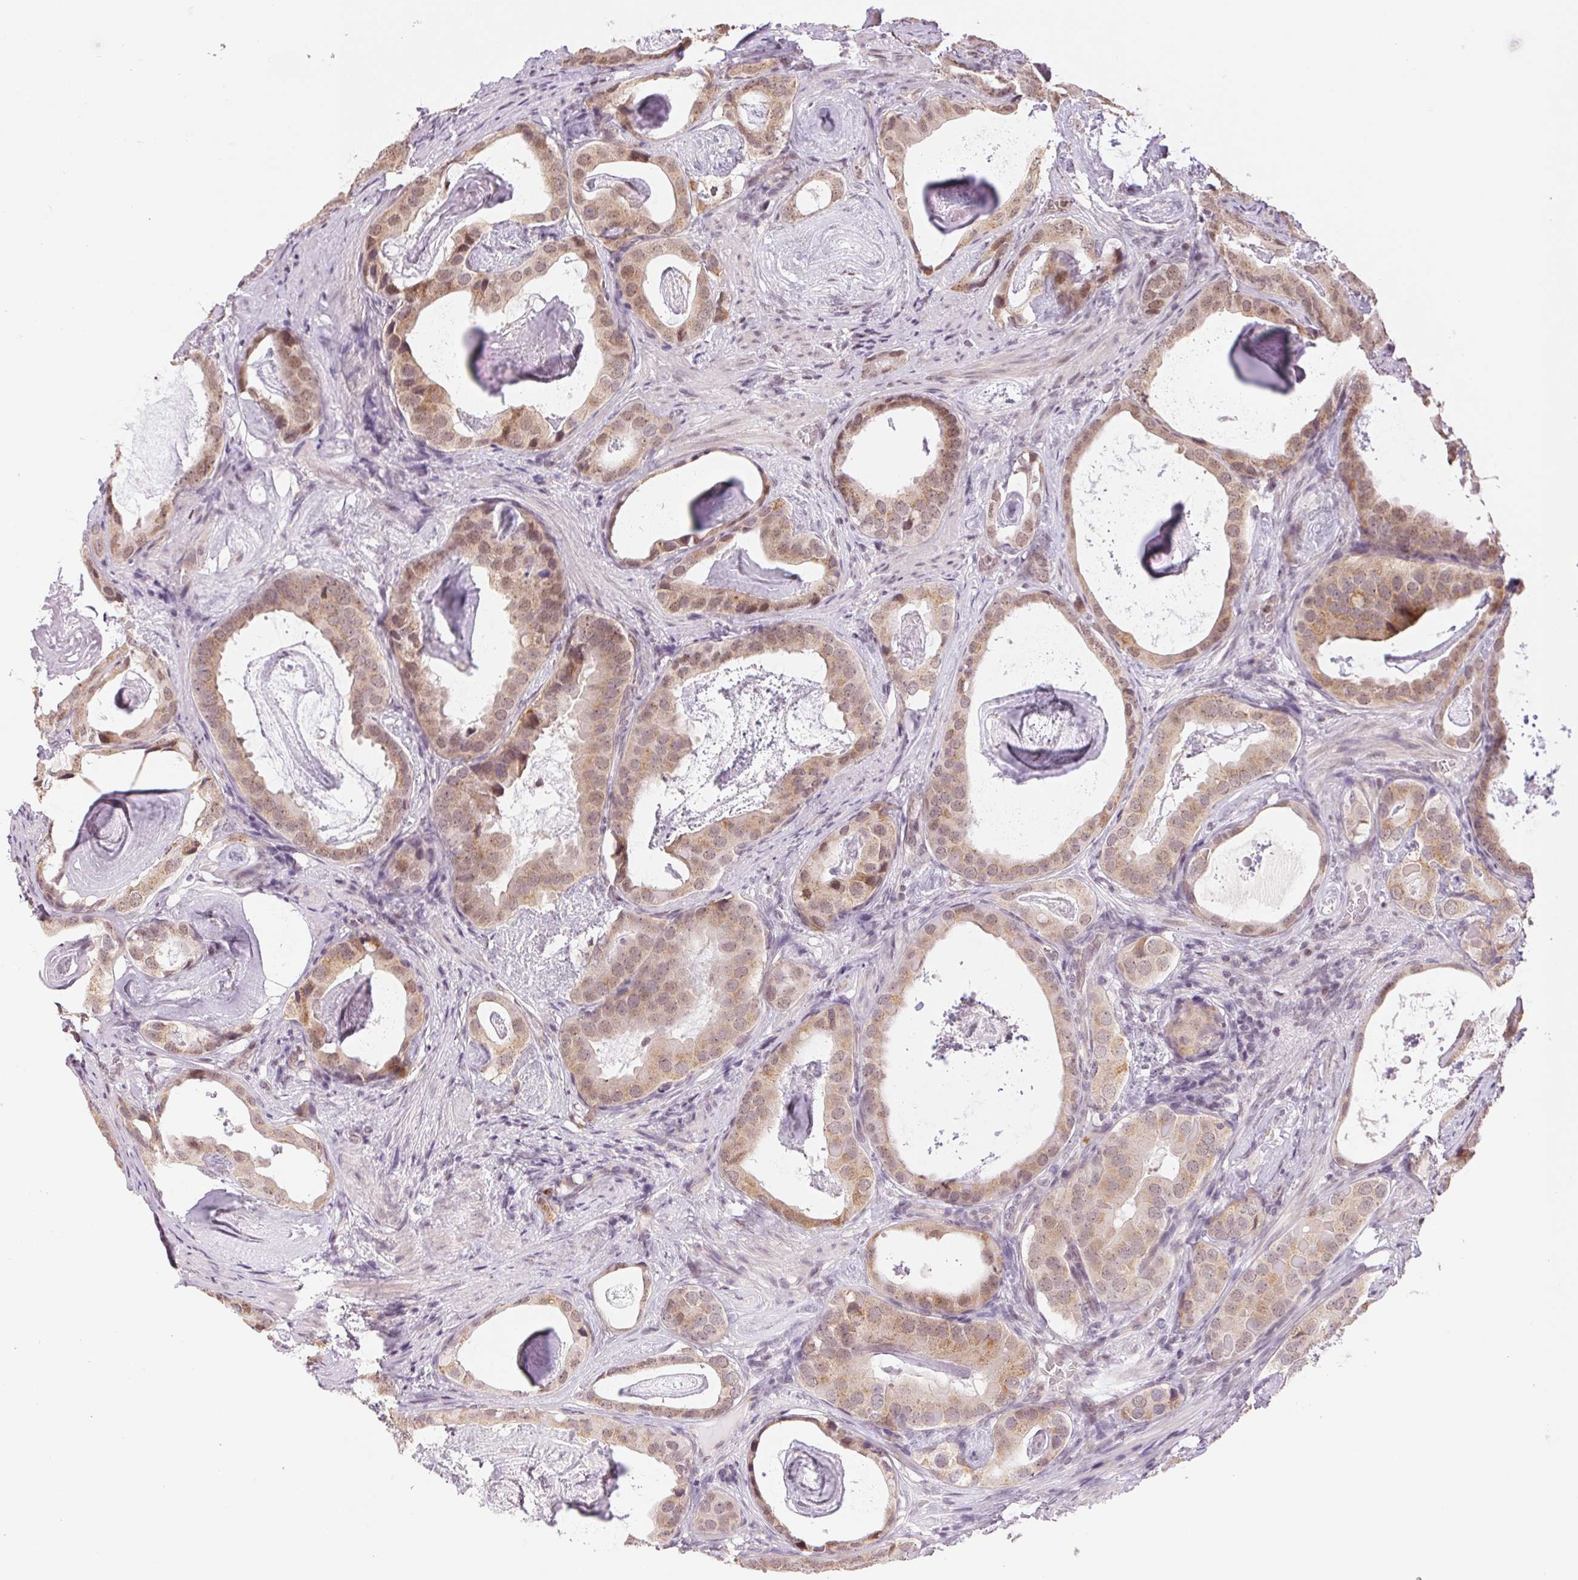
{"staining": {"intensity": "moderate", "quantity": ">75%", "location": "cytoplasmic/membranous,nuclear"}, "tissue": "prostate cancer", "cell_type": "Tumor cells", "image_type": "cancer", "snomed": [{"axis": "morphology", "description": "Adenocarcinoma, Low grade"}, {"axis": "topography", "description": "Prostate and seminal vesicle, NOS"}], "caption": "Prostate cancer stained with DAB (3,3'-diaminobenzidine) immunohistochemistry (IHC) shows medium levels of moderate cytoplasmic/membranous and nuclear expression in approximately >75% of tumor cells.", "gene": "GRHL3", "patient": {"sex": "male", "age": 71}}